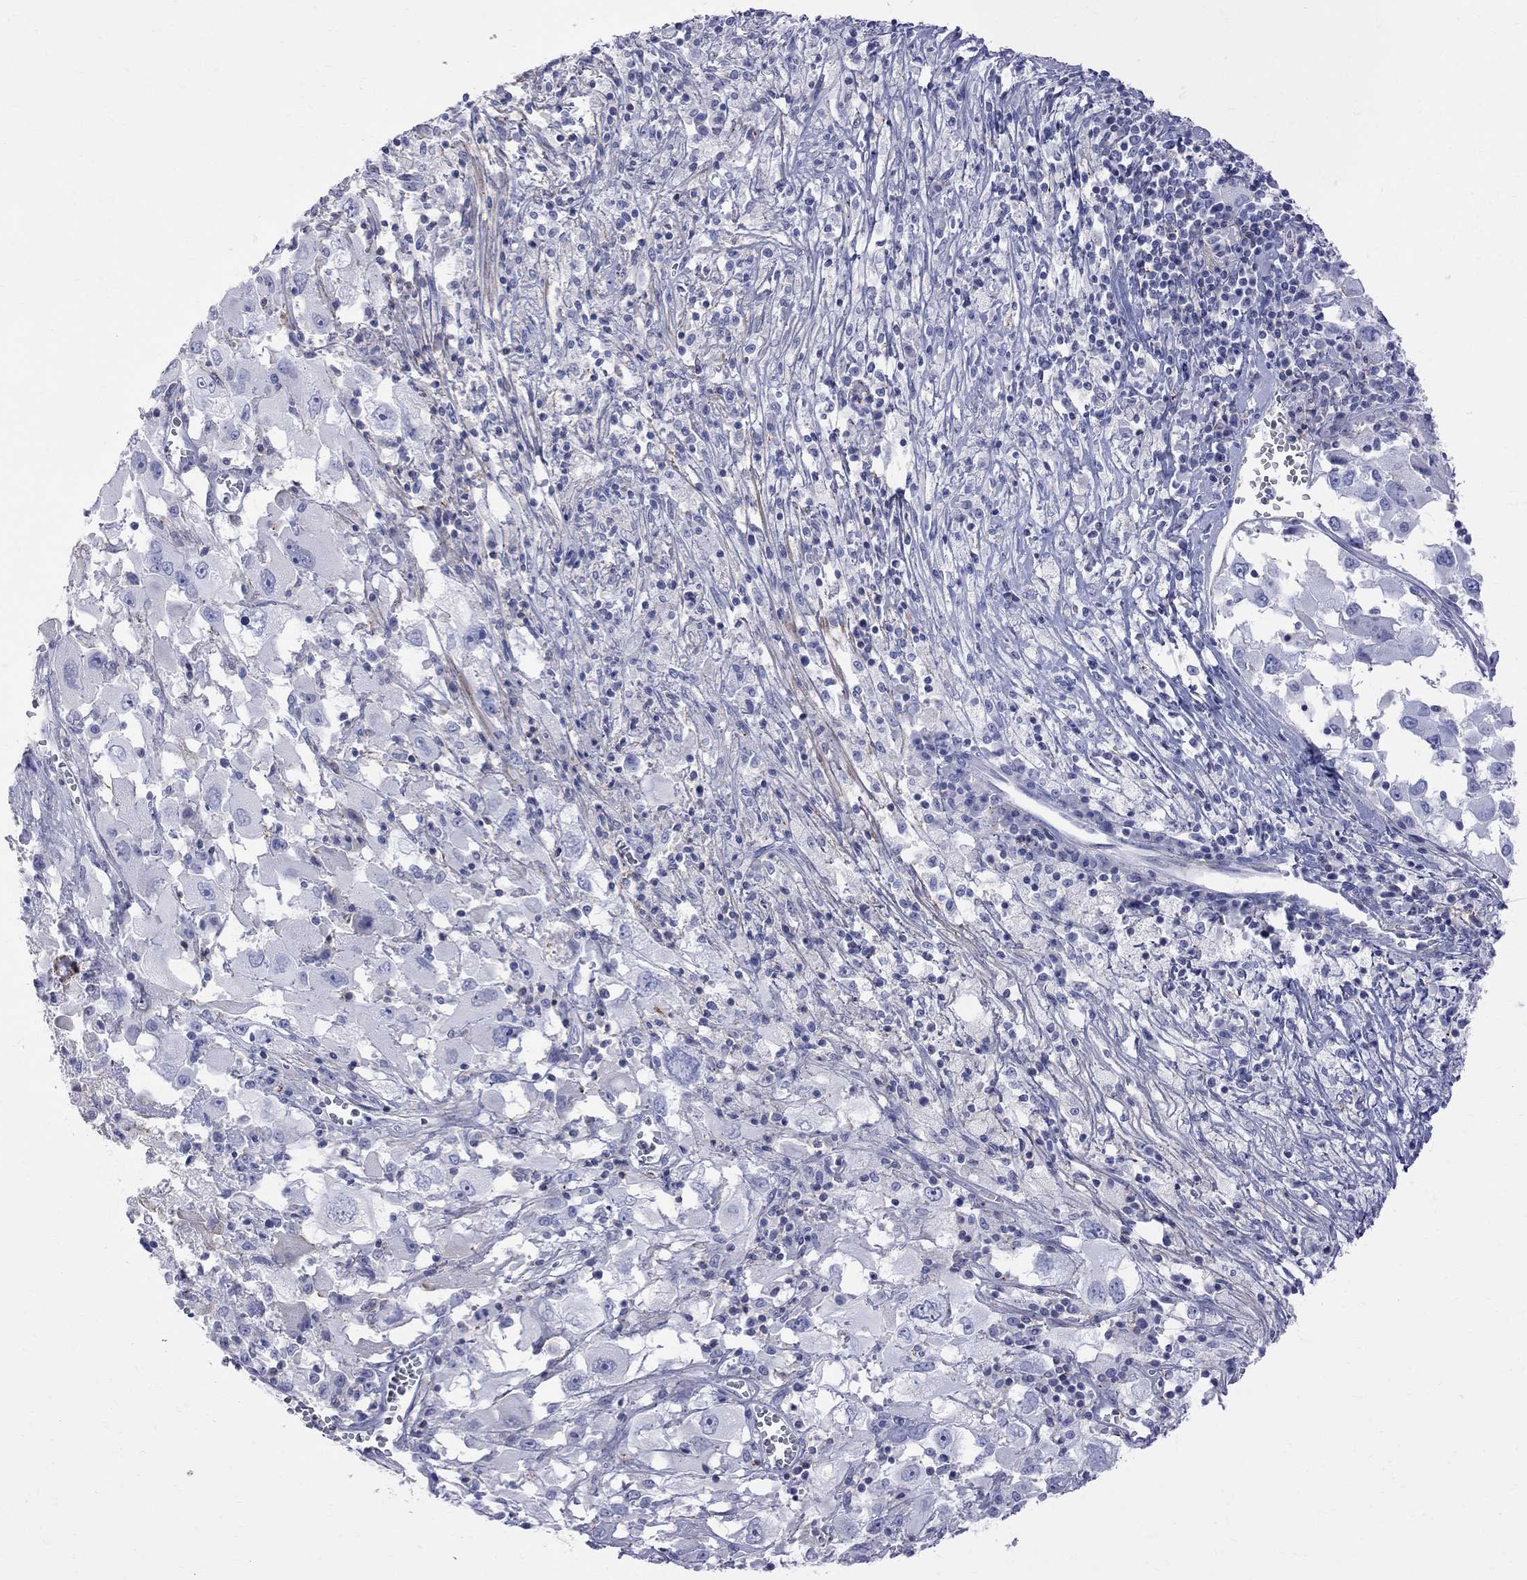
{"staining": {"intensity": "negative", "quantity": "none", "location": "none"}, "tissue": "melanoma", "cell_type": "Tumor cells", "image_type": "cancer", "snomed": [{"axis": "morphology", "description": "Malignant melanoma, Metastatic site"}, {"axis": "topography", "description": "Soft tissue"}], "caption": "Human melanoma stained for a protein using IHC shows no expression in tumor cells.", "gene": "S100A3", "patient": {"sex": "male", "age": 50}}